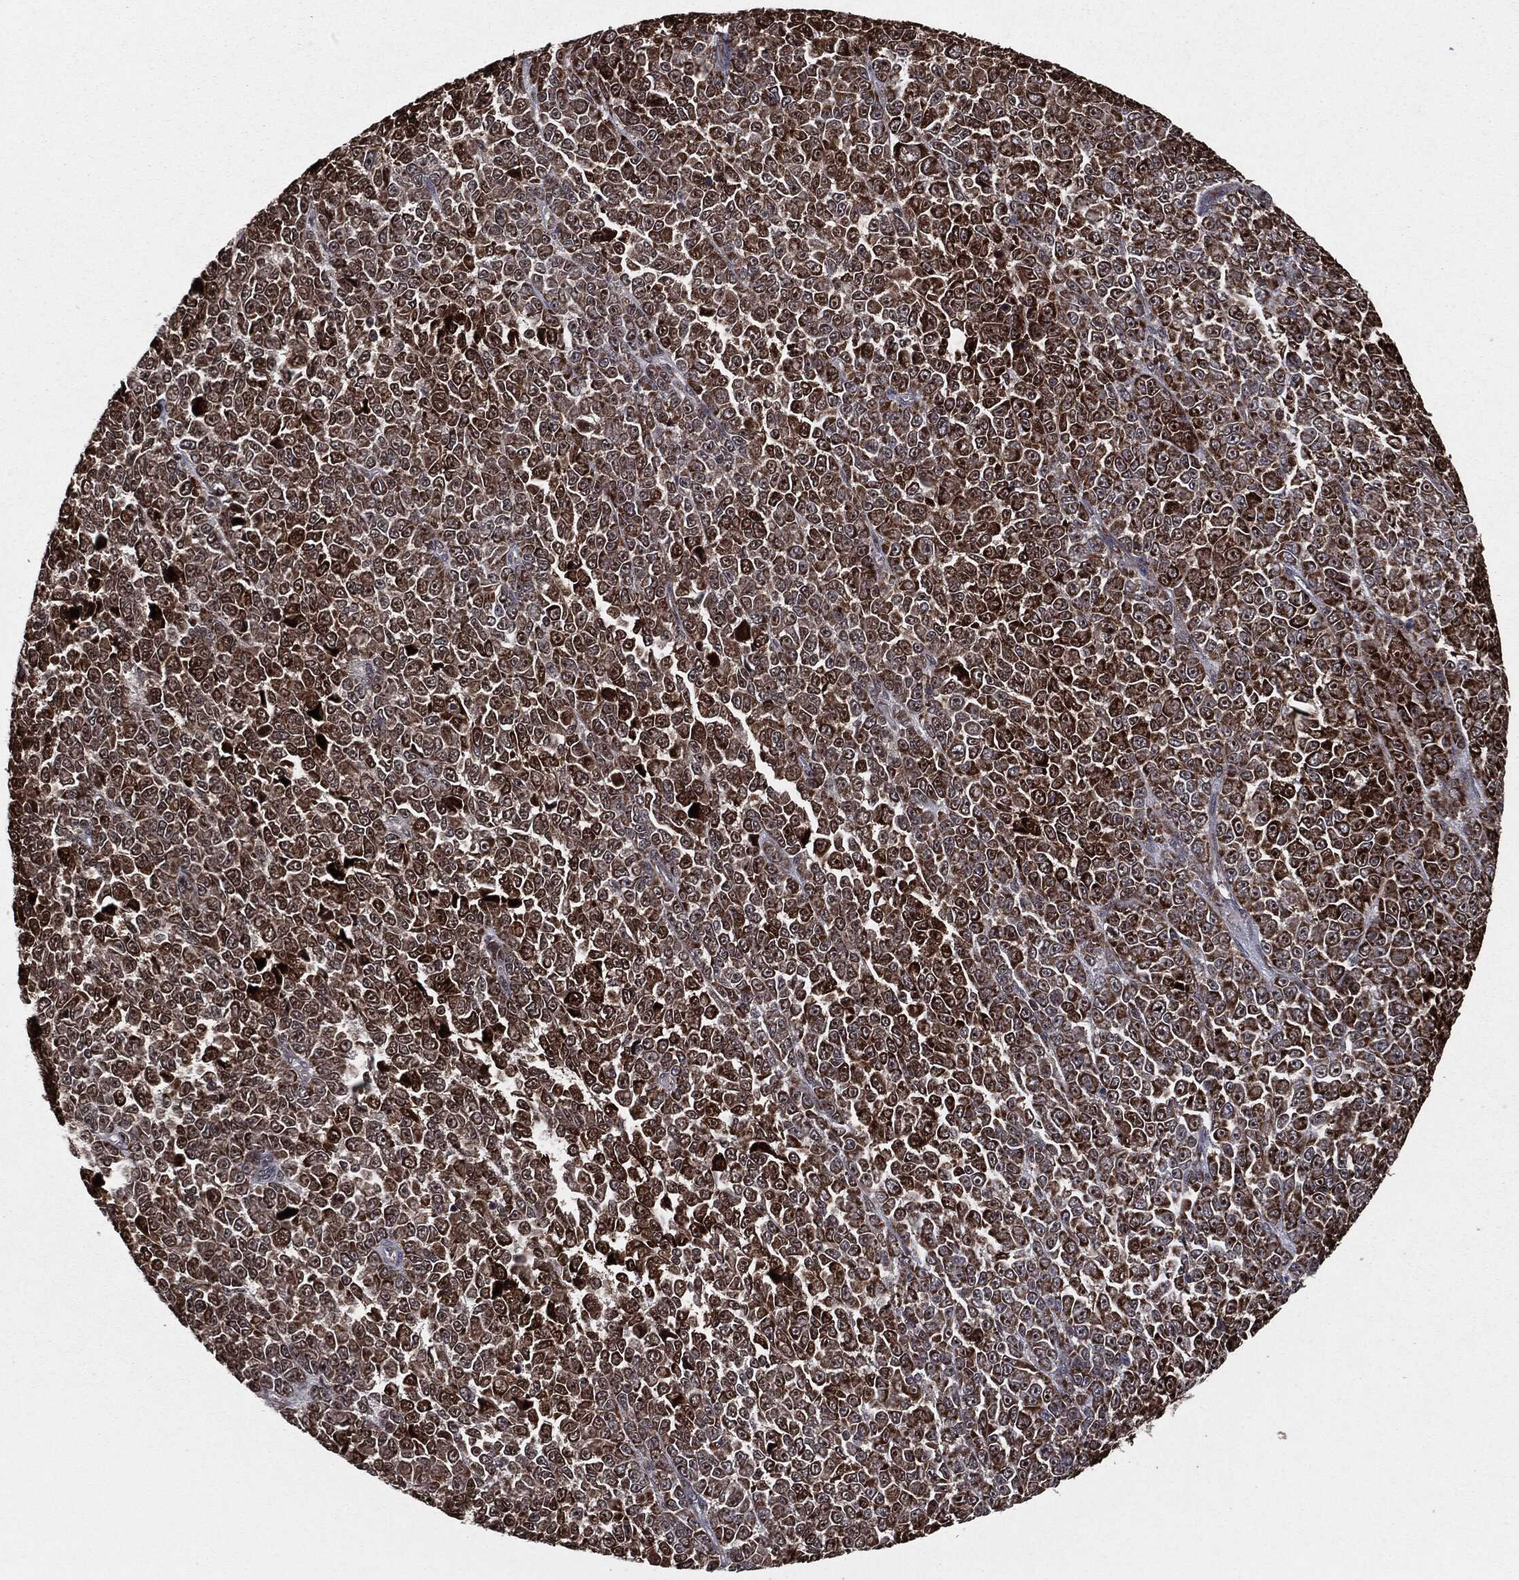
{"staining": {"intensity": "strong", "quantity": ">75%", "location": "cytoplasmic/membranous"}, "tissue": "melanoma", "cell_type": "Tumor cells", "image_type": "cancer", "snomed": [{"axis": "morphology", "description": "Malignant melanoma, NOS"}, {"axis": "topography", "description": "Skin"}], "caption": "The immunohistochemical stain highlights strong cytoplasmic/membranous positivity in tumor cells of melanoma tissue. (DAB IHC with brightfield microscopy, high magnification).", "gene": "CHCHD2", "patient": {"sex": "female", "age": 95}}